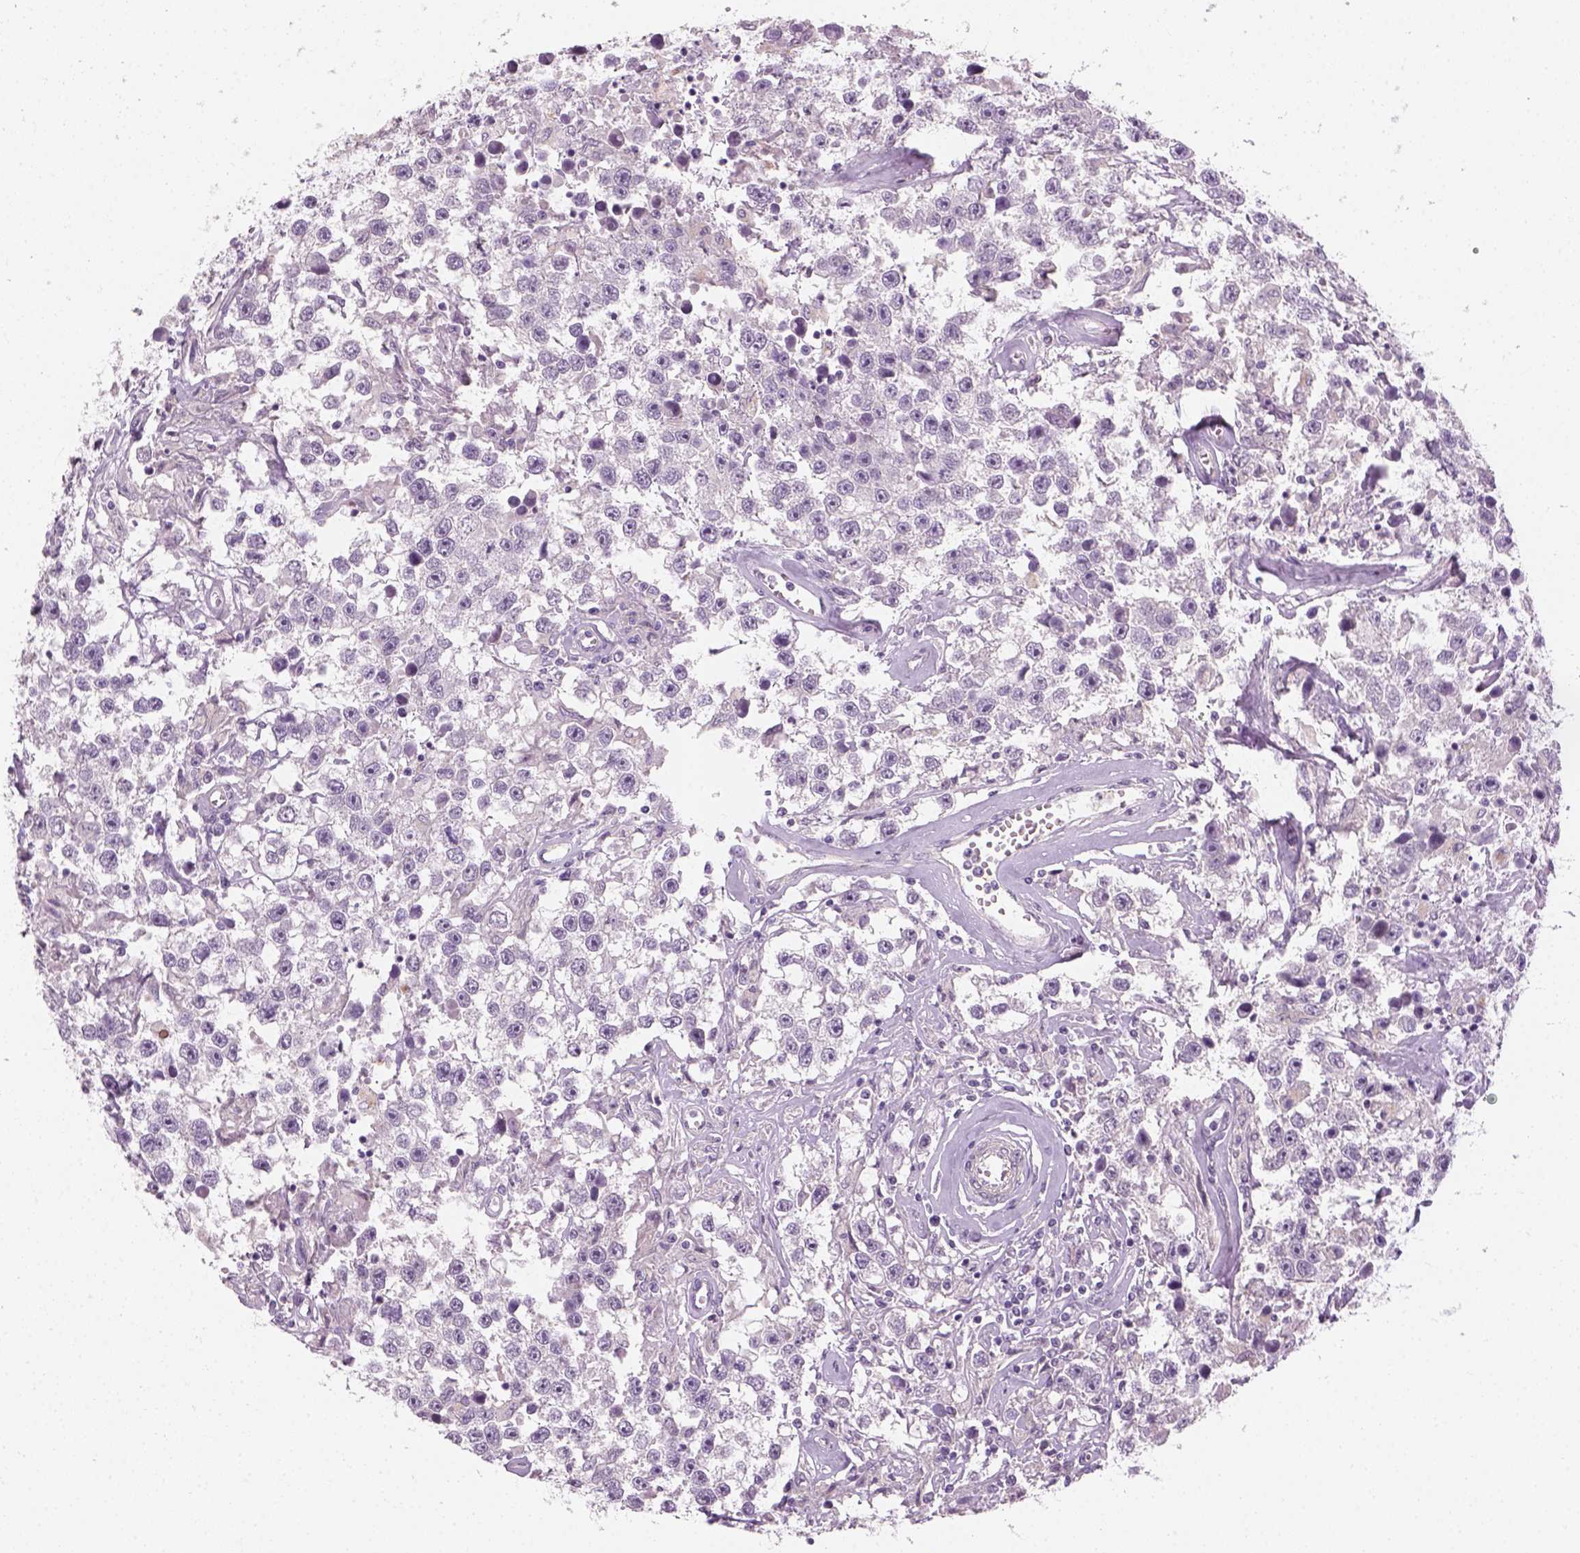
{"staining": {"intensity": "negative", "quantity": "none", "location": "none"}, "tissue": "testis cancer", "cell_type": "Tumor cells", "image_type": "cancer", "snomed": [{"axis": "morphology", "description": "Seminoma, NOS"}, {"axis": "topography", "description": "Testis"}], "caption": "High power microscopy image of an immunohistochemistry image of testis cancer (seminoma), revealing no significant expression in tumor cells.", "gene": "FAM163B", "patient": {"sex": "male", "age": 43}}